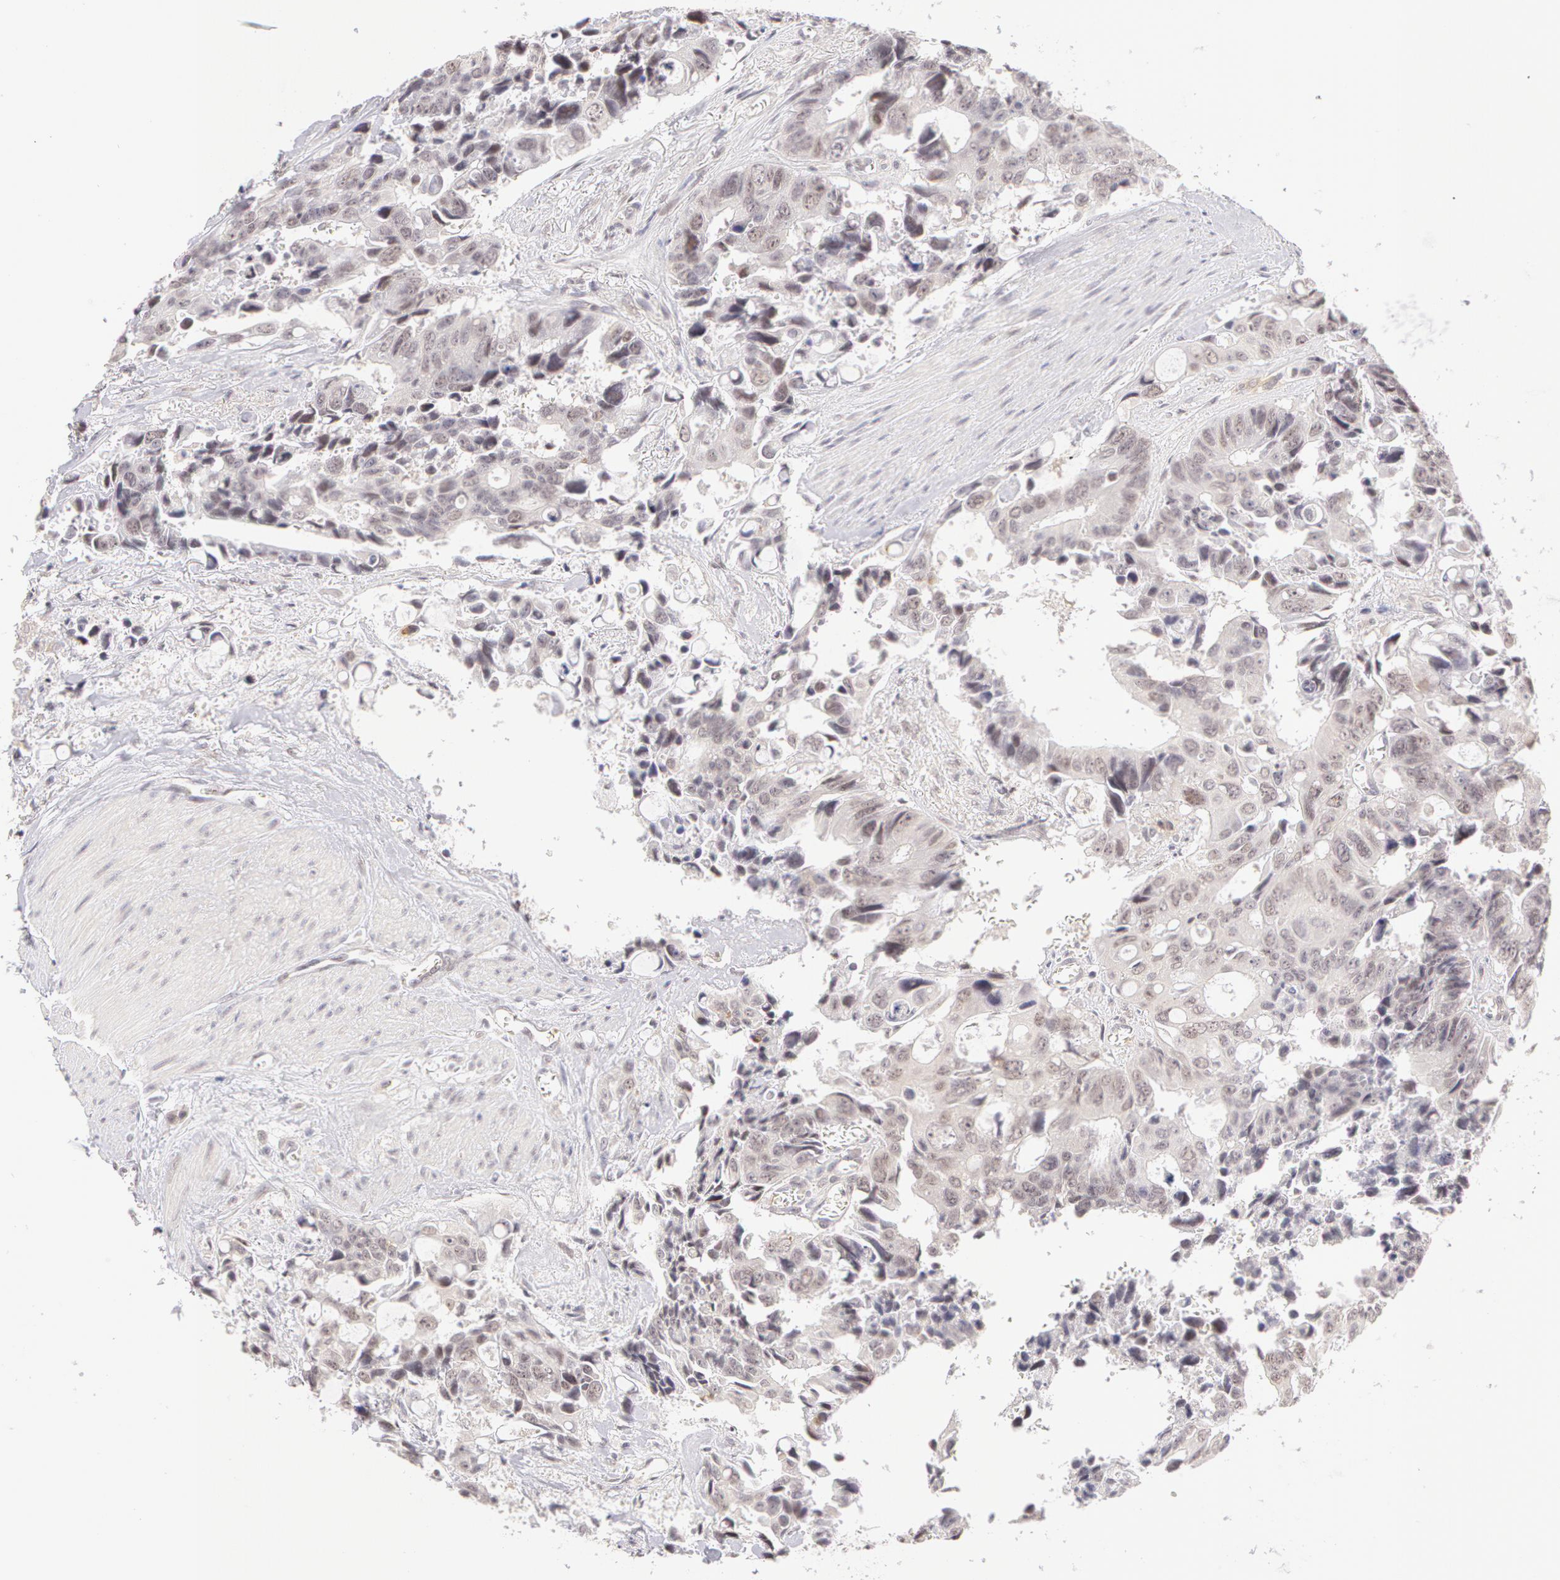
{"staining": {"intensity": "weak", "quantity": "<25%", "location": "nuclear"}, "tissue": "colorectal cancer", "cell_type": "Tumor cells", "image_type": "cancer", "snomed": [{"axis": "morphology", "description": "Adenocarcinoma, NOS"}, {"axis": "topography", "description": "Rectum"}], "caption": "Protein analysis of colorectal cancer (adenocarcinoma) exhibits no significant expression in tumor cells.", "gene": "ZNF597", "patient": {"sex": "male", "age": 76}}